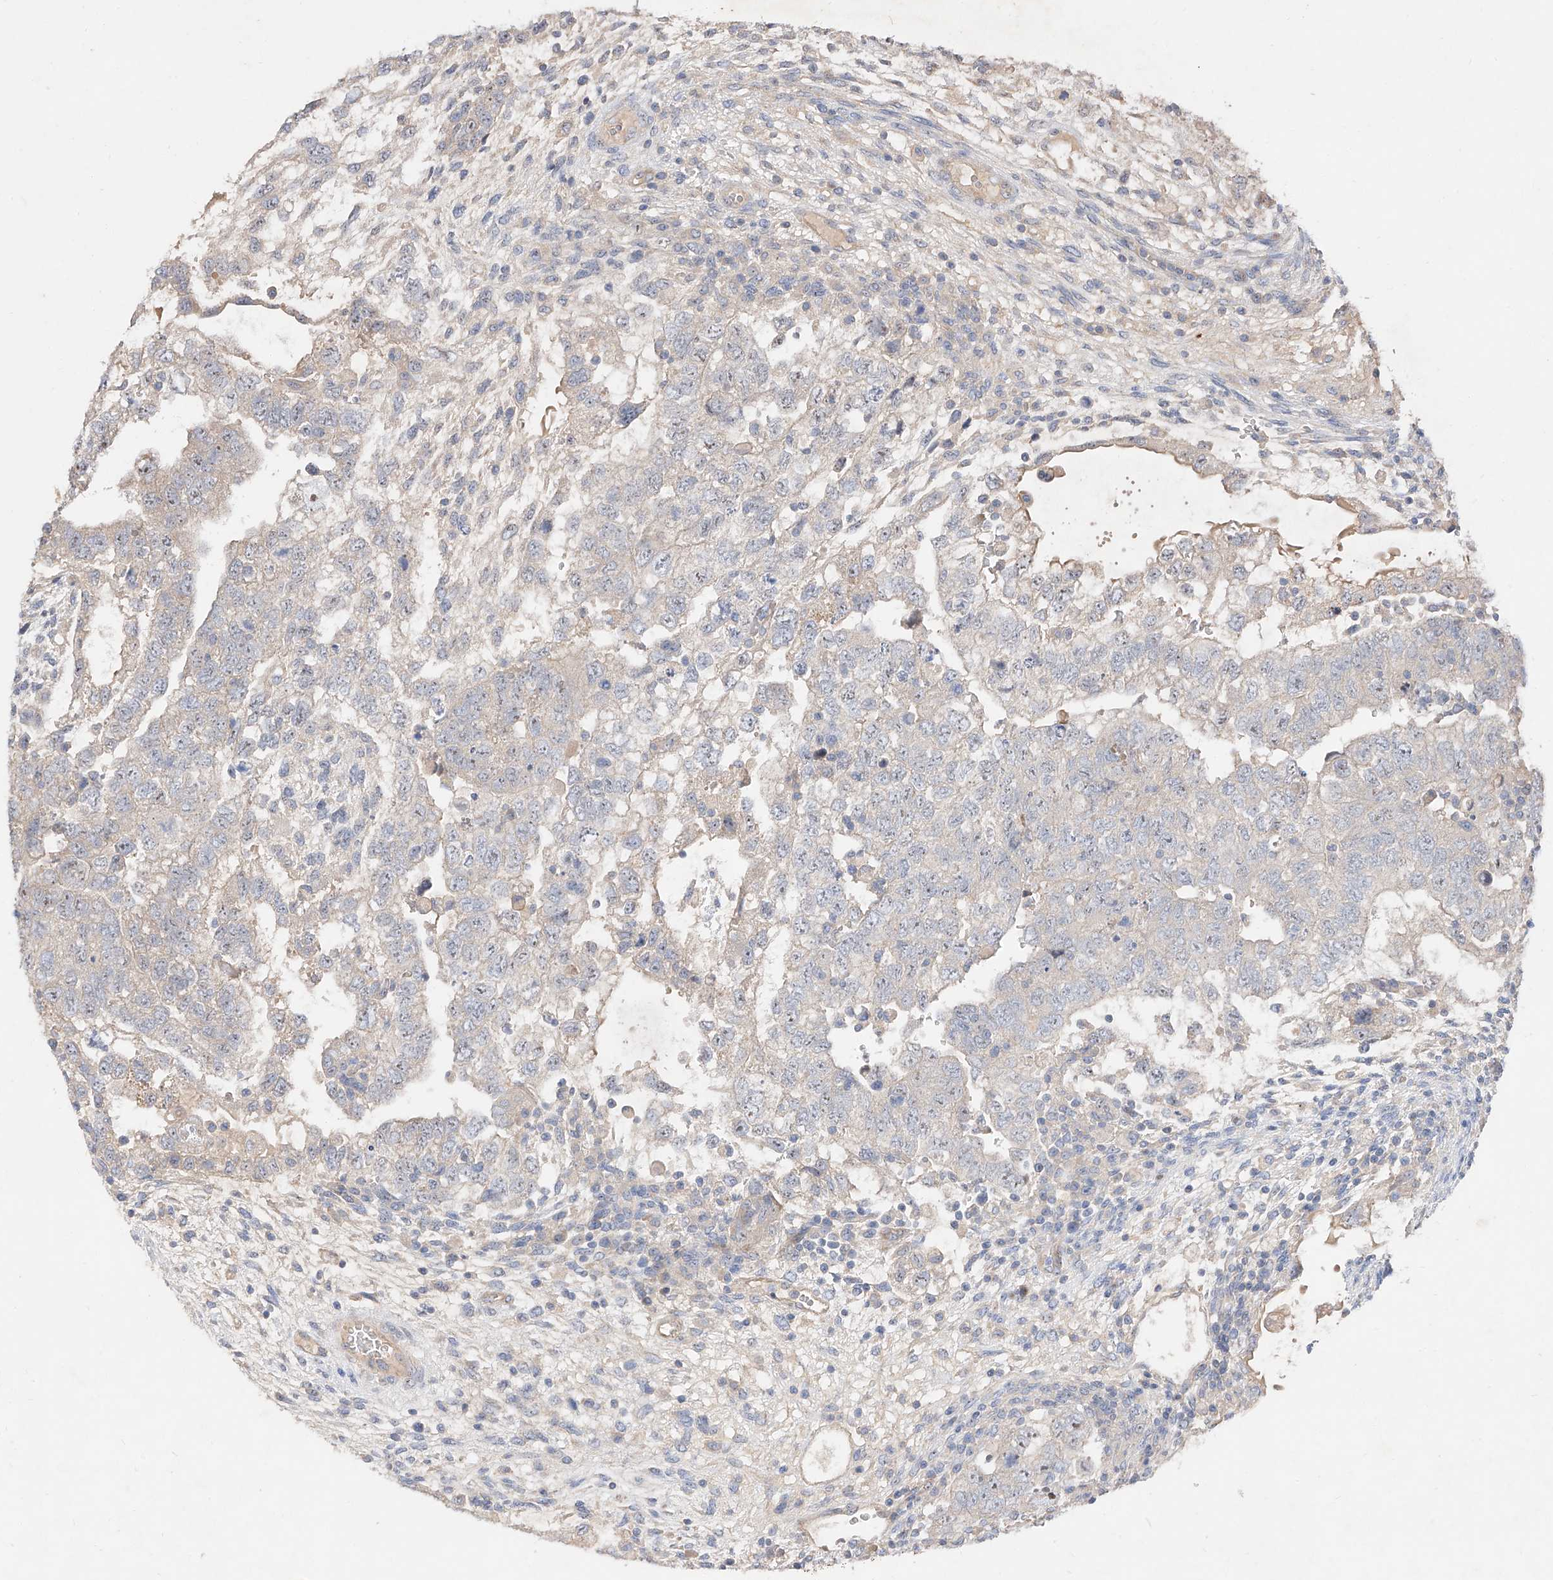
{"staining": {"intensity": "negative", "quantity": "none", "location": "none"}, "tissue": "testis cancer", "cell_type": "Tumor cells", "image_type": "cancer", "snomed": [{"axis": "morphology", "description": "Carcinoma, Embryonal, NOS"}, {"axis": "topography", "description": "Testis"}], "caption": "There is no significant expression in tumor cells of embryonal carcinoma (testis).", "gene": "DIRAS3", "patient": {"sex": "male", "age": 37}}